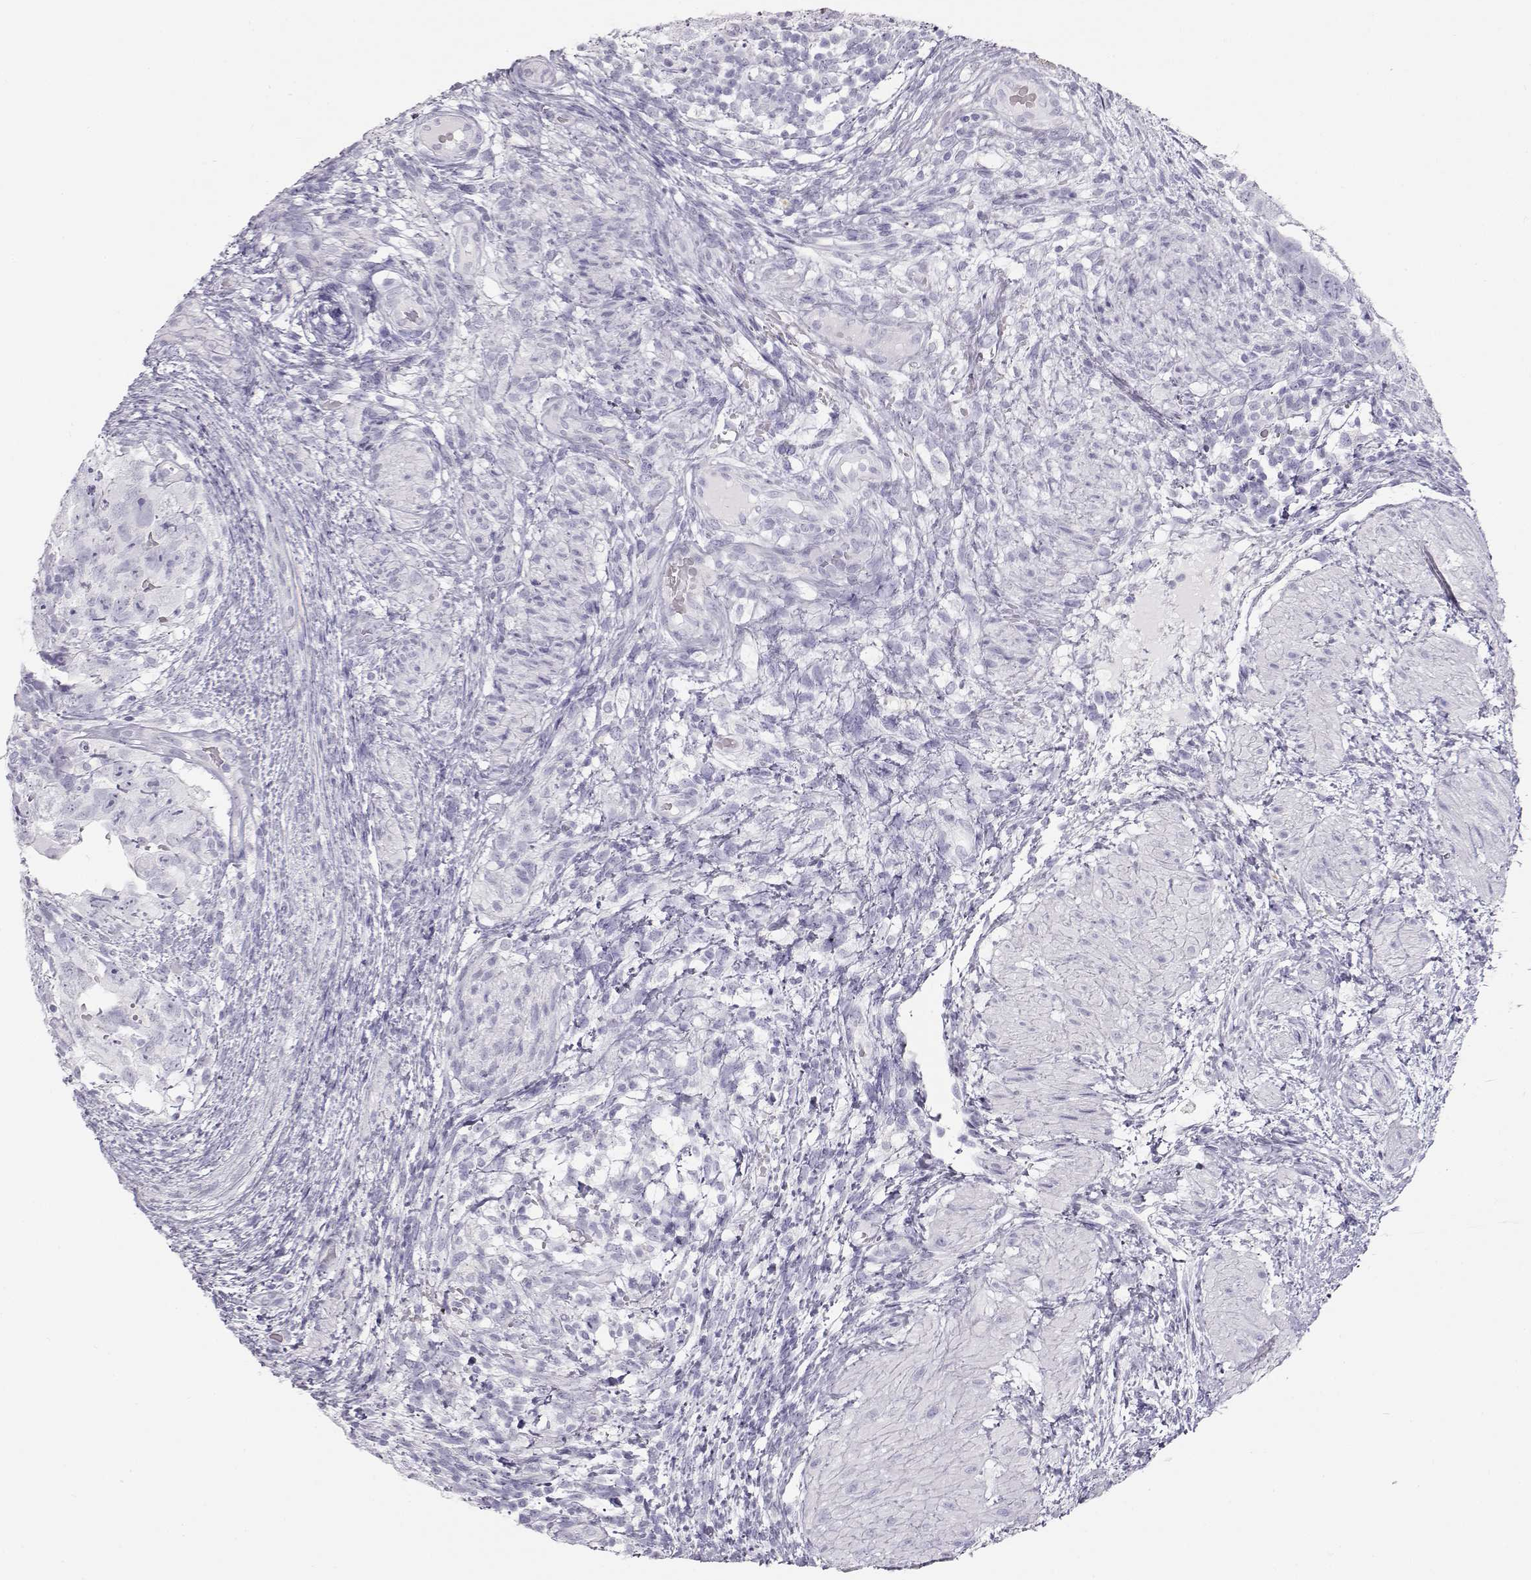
{"staining": {"intensity": "negative", "quantity": "none", "location": "none"}, "tissue": "testis cancer", "cell_type": "Tumor cells", "image_type": "cancer", "snomed": [{"axis": "morphology", "description": "Normal tissue, NOS"}, {"axis": "morphology", "description": "Carcinoma, Embryonal, NOS"}, {"axis": "topography", "description": "Testis"}, {"axis": "topography", "description": "Epididymis"}], "caption": "This is a image of immunohistochemistry (IHC) staining of testis cancer, which shows no expression in tumor cells.", "gene": "TKTL1", "patient": {"sex": "male", "age": 24}}